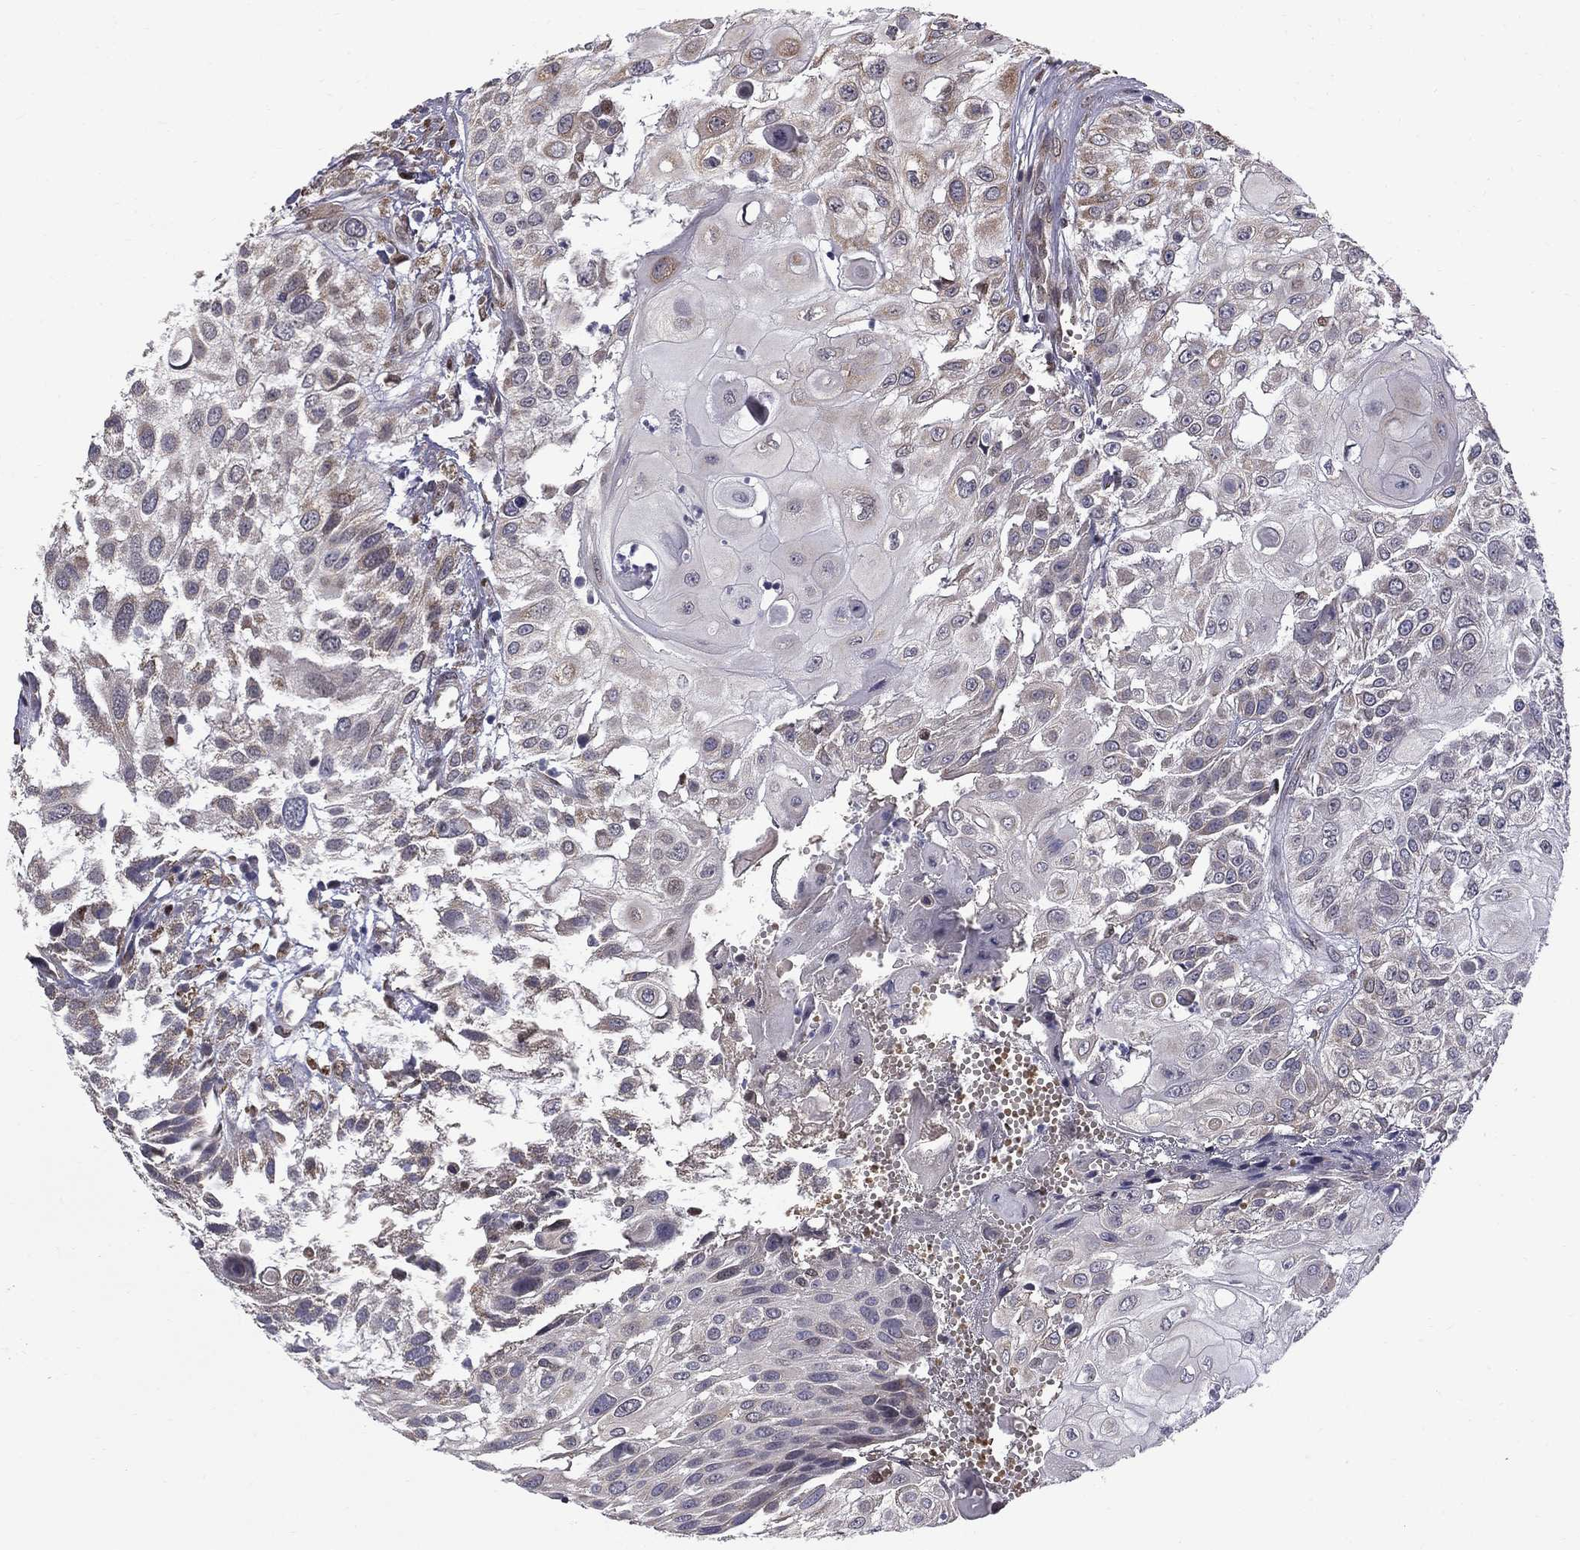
{"staining": {"intensity": "negative", "quantity": "none", "location": "none"}, "tissue": "urothelial cancer", "cell_type": "Tumor cells", "image_type": "cancer", "snomed": [{"axis": "morphology", "description": "Urothelial carcinoma, High grade"}, {"axis": "topography", "description": "Urinary bladder"}], "caption": "There is no significant expression in tumor cells of urothelial cancer.", "gene": "HSPB2", "patient": {"sex": "female", "age": 79}}